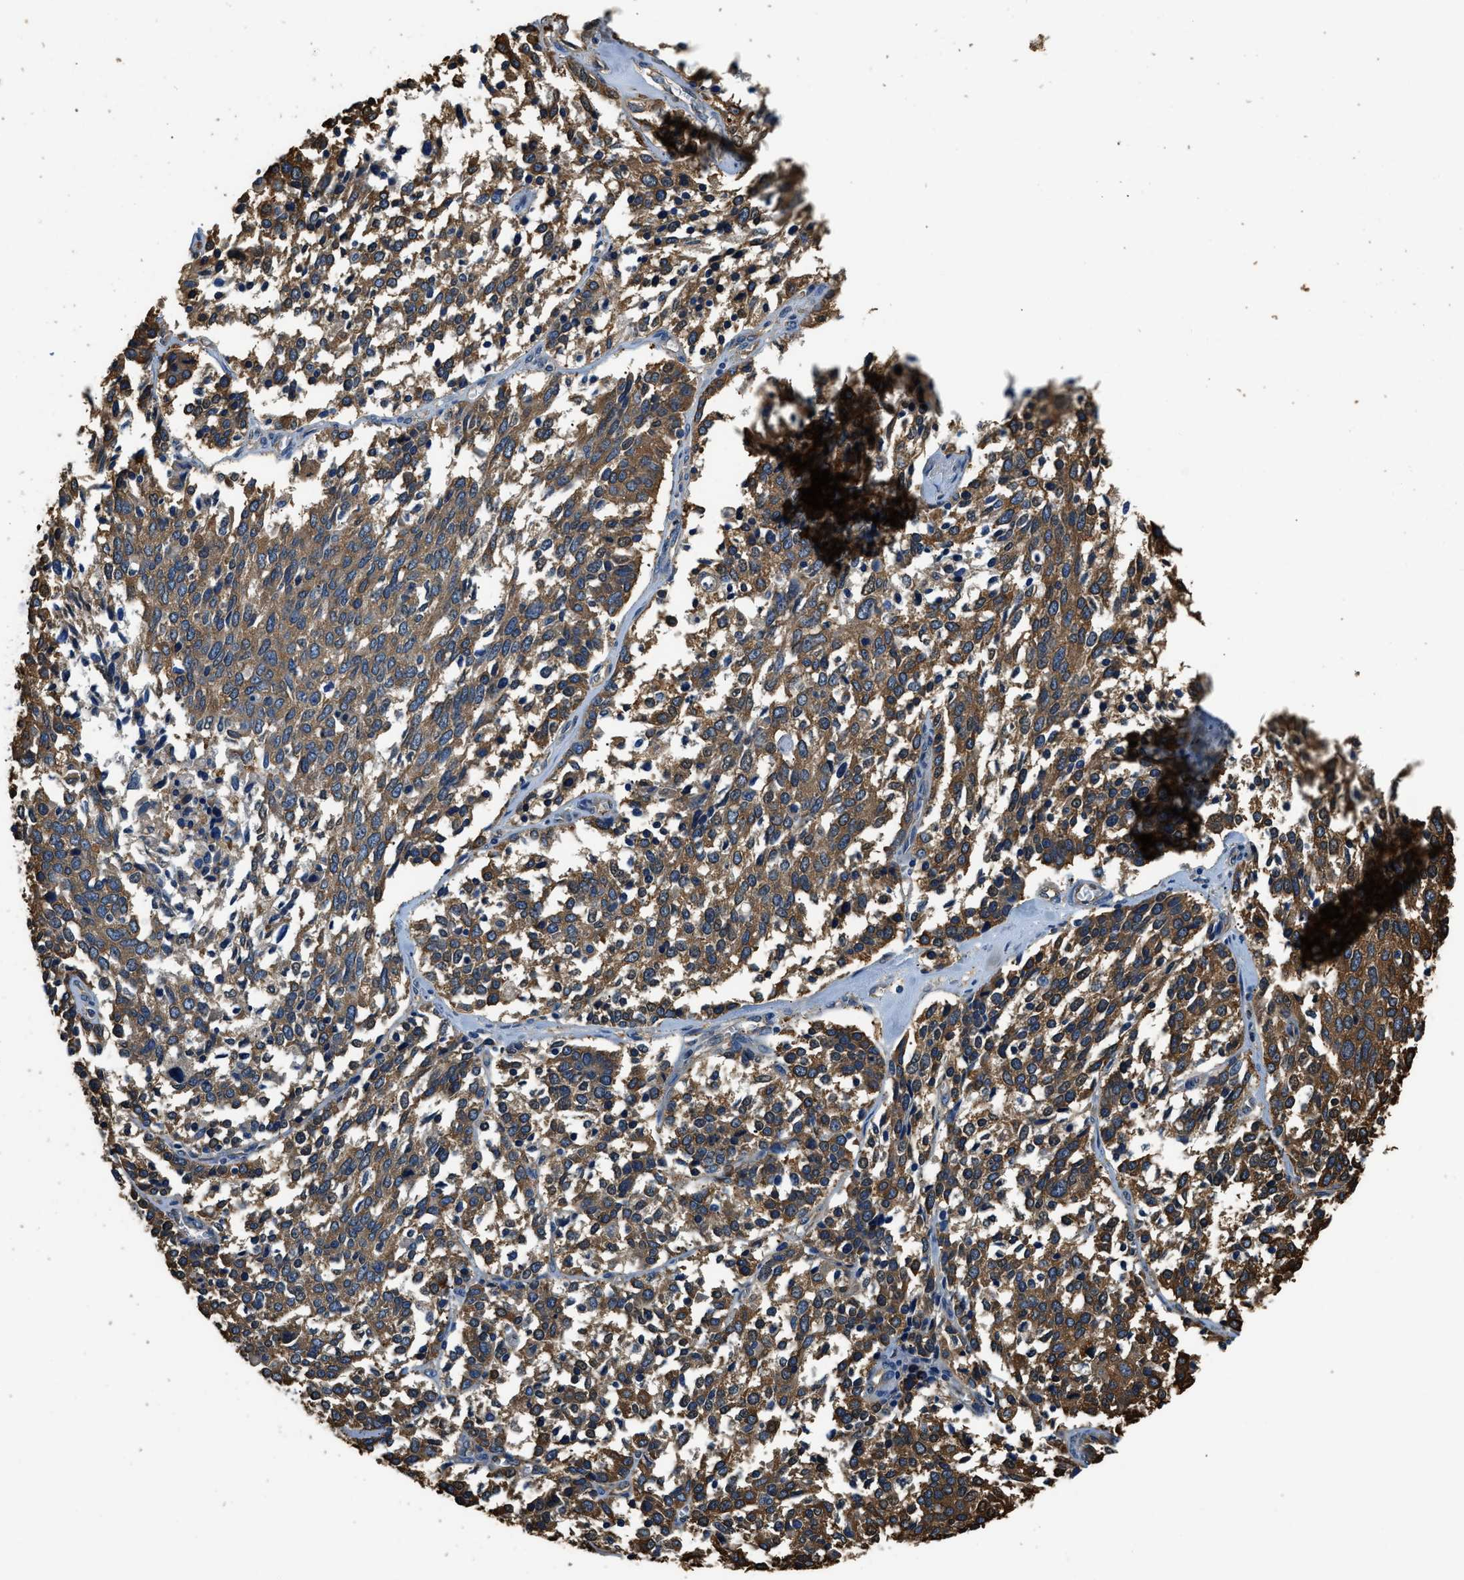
{"staining": {"intensity": "moderate", "quantity": ">75%", "location": "cytoplasmic/membranous"}, "tissue": "ovarian cancer", "cell_type": "Tumor cells", "image_type": "cancer", "snomed": [{"axis": "morphology", "description": "Cystadenocarcinoma, serous, NOS"}, {"axis": "topography", "description": "Ovary"}], "caption": "Immunohistochemistry (IHC) micrograph of neoplastic tissue: human ovarian cancer (serous cystadenocarcinoma) stained using IHC displays medium levels of moderate protein expression localized specifically in the cytoplasmic/membranous of tumor cells, appearing as a cytoplasmic/membranous brown color.", "gene": "PPP2R1B", "patient": {"sex": "female", "age": 44}}